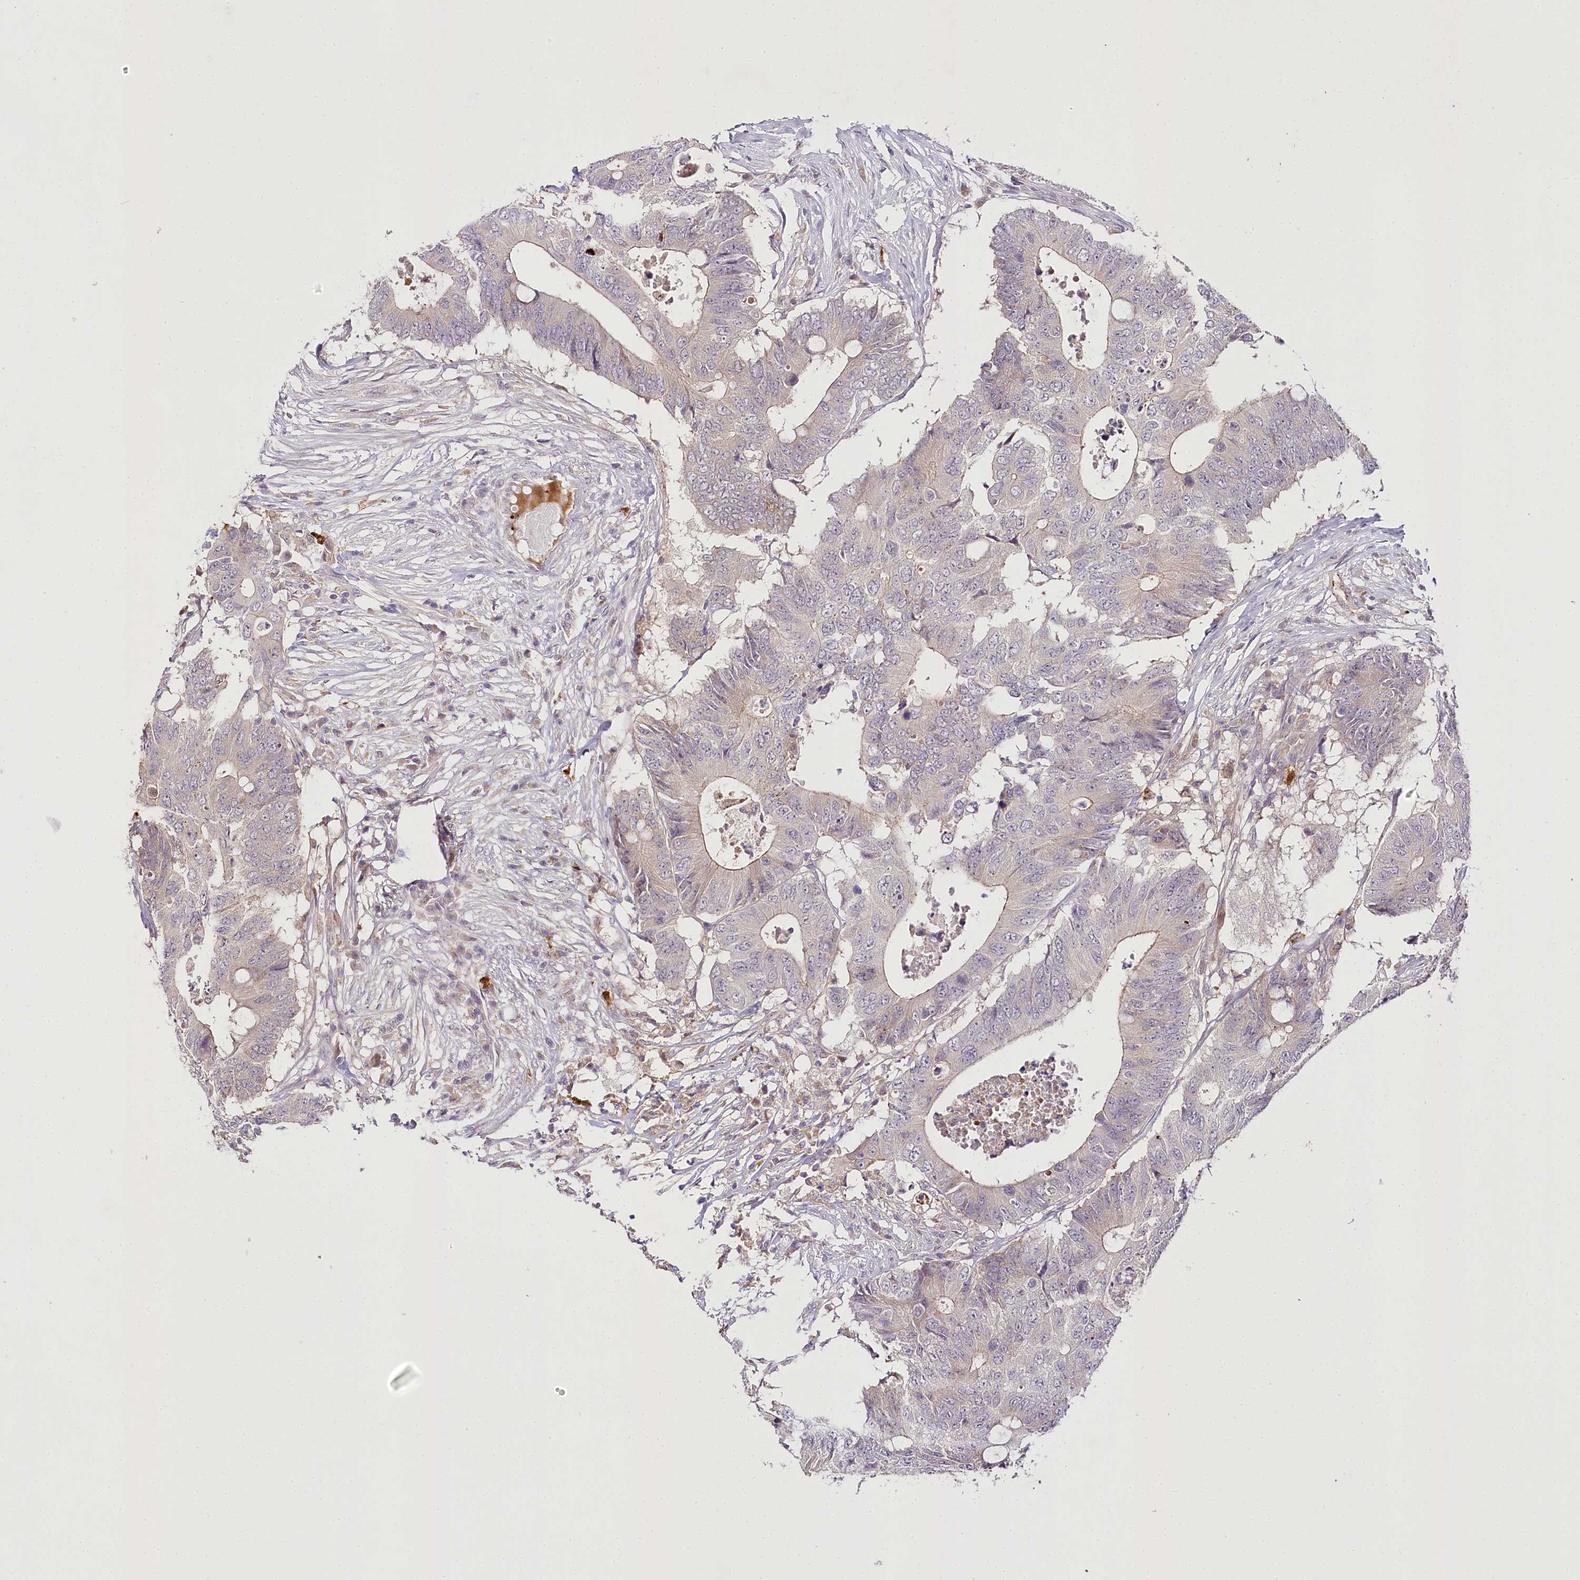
{"staining": {"intensity": "weak", "quantity": "<25%", "location": "cytoplasmic/membranous"}, "tissue": "colorectal cancer", "cell_type": "Tumor cells", "image_type": "cancer", "snomed": [{"axis": "morphology", "description": "Adenocarcinoma, NOS"}, {"axis": "topography", "description": "Colon"}], "caption": "Colorectal cancer stained for a protein using immunohistochemistry (IHC) exhibits no staining tumor cells.", "gene": "VWA5A", "patient": {"sex": "male", "age": 71}}